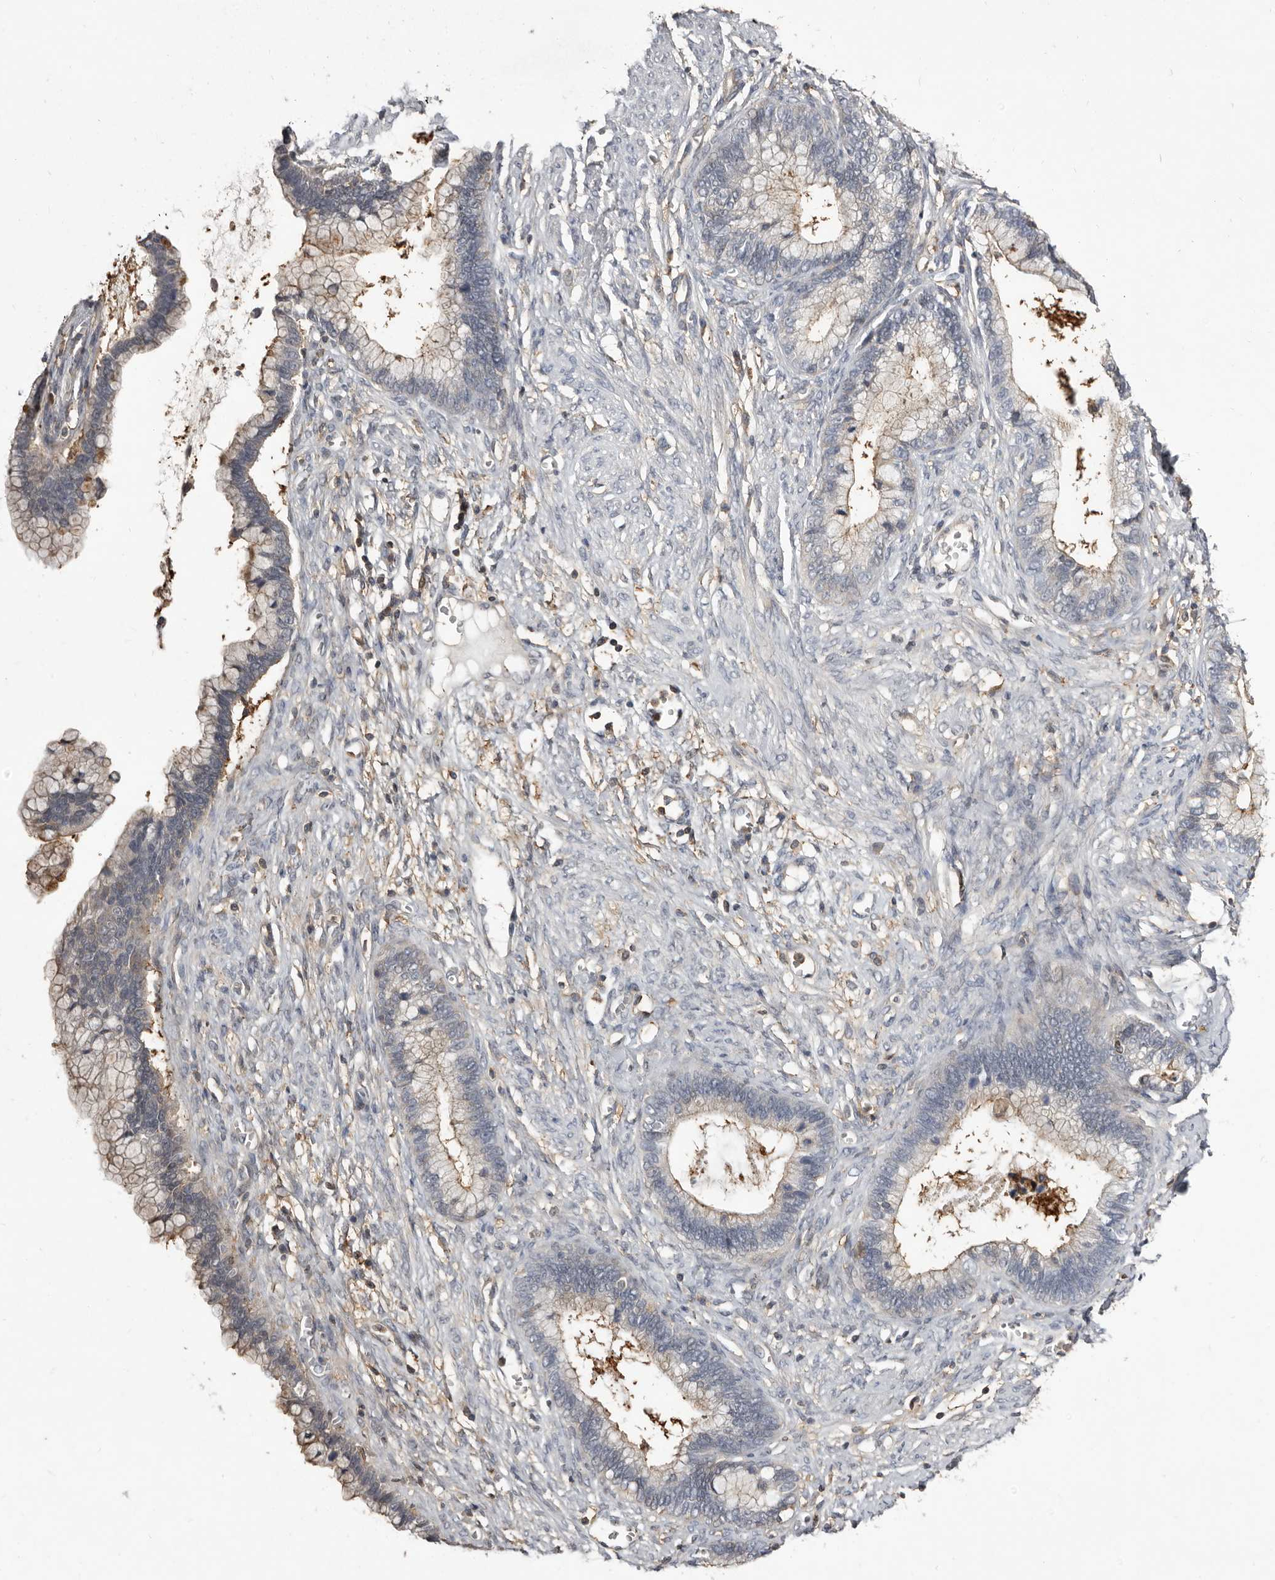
{"staining": {"intensity": "weak", "quantity": "25%-75%", "location": "cytoplasmic/membranous"}, "tissue": "cervical cancer", "cell_type": "Tumor cells", "image_type": "cancer", "snomed": [{"axis": "morphology", "description": "Adenocarcinoma, NOS"}, {"axis": "topography", "description": "Cervix"}], "caption": "DAB immunohistochemical staining of human adenocarcinoma (cervical) demonstrates weak cytoplasmic/membranous protein expression in approximately 25%-75% of tumor cells.", "gene": "KIF26B", "patient": {"sex": "female", "age": 44}}